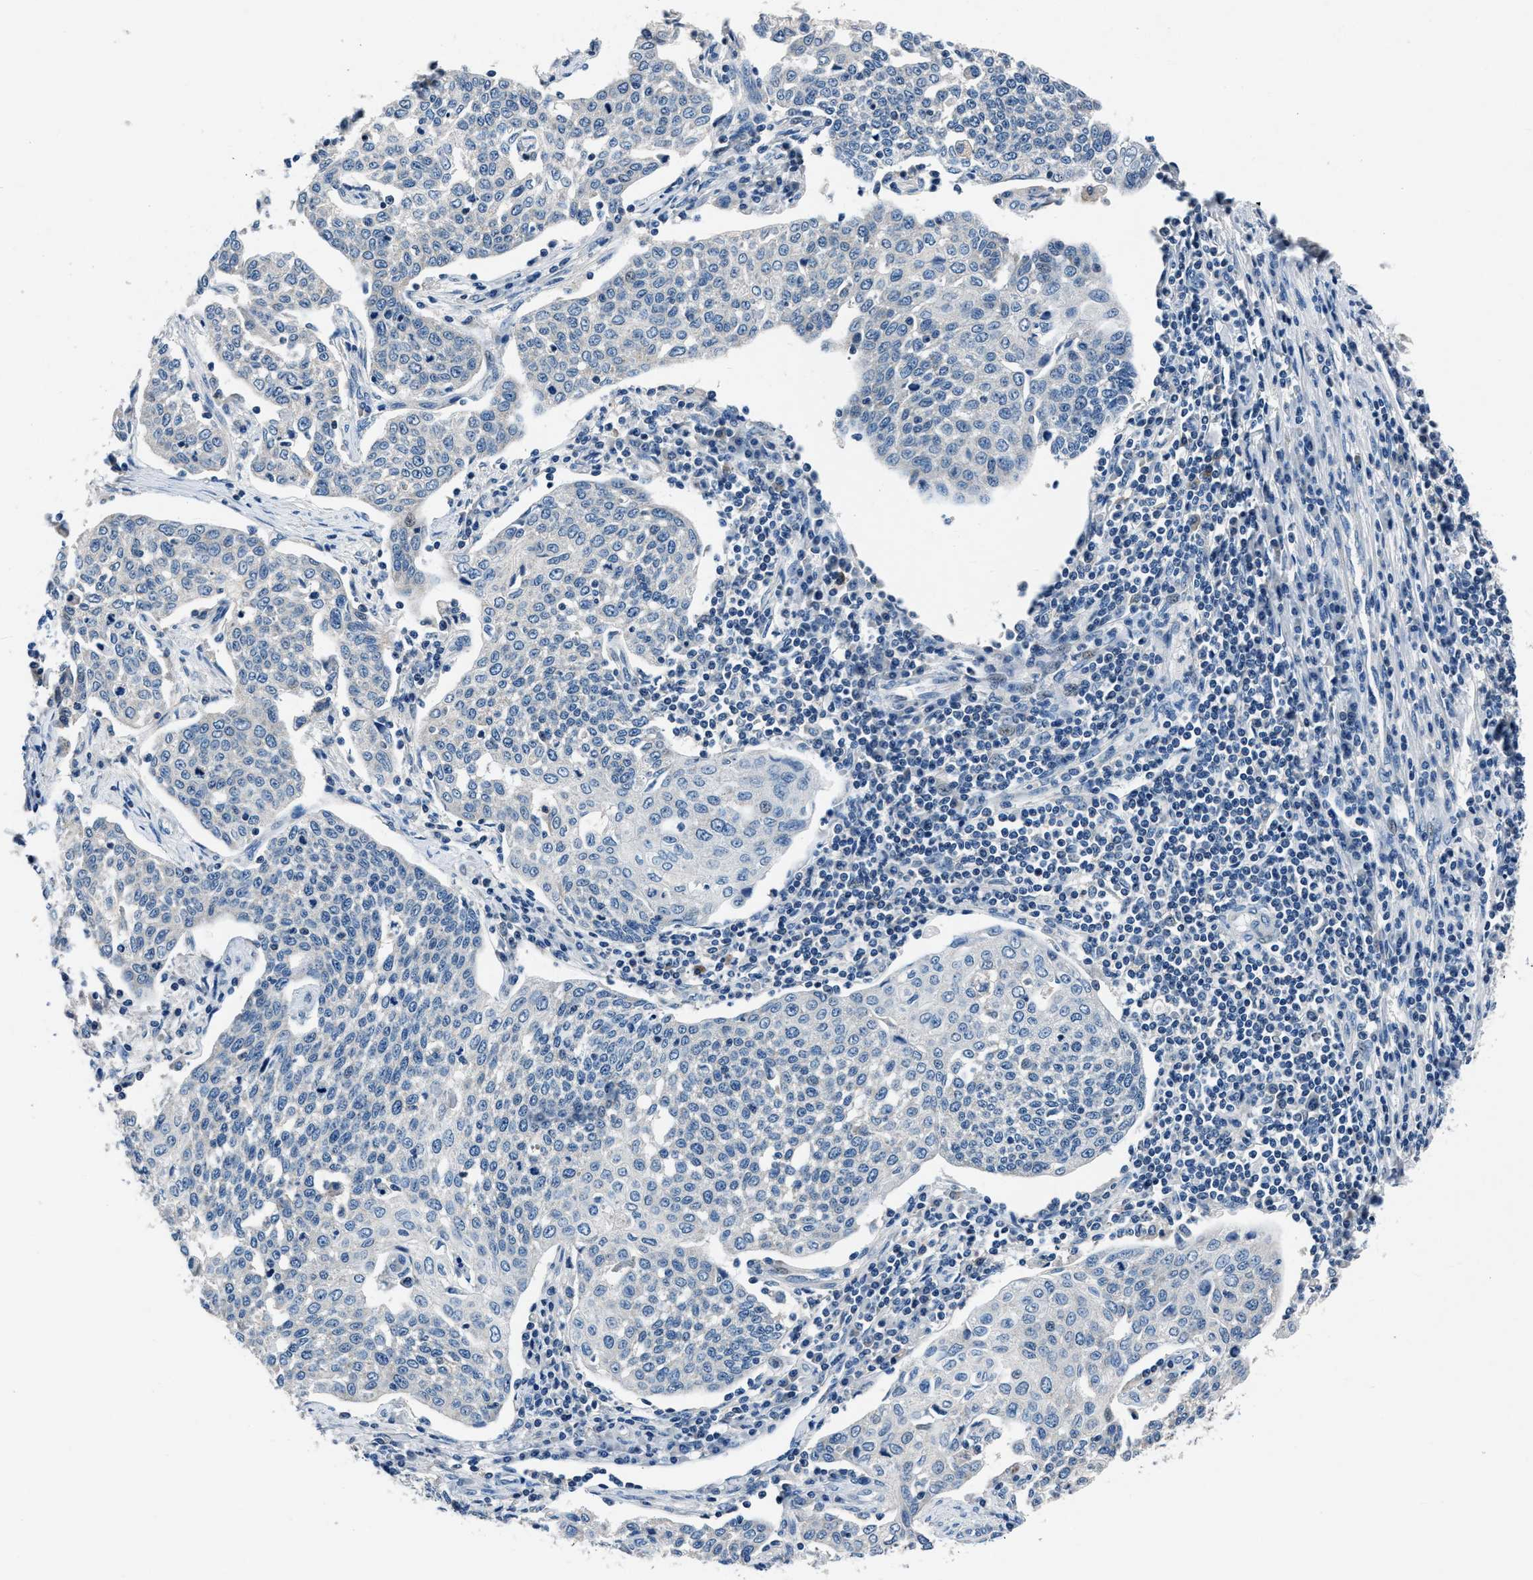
{"staining": {"intensity": "negative", "quantity": "none", "location": "none"}, "tissue": "cervical cancer", "cell_type": "Tumor cells", "image_type": "cancer", "snomed": [{"axis": "morphology", "description": "Squamous cell carcinoma, NOS"}, {"axis": "topography", "description": "Cervix"}], "caption": "Tumor cells show no significant protein staining in cervical cancer.", "gene": "DENND6B", "patient": {"sex": "female", "age": 34}}